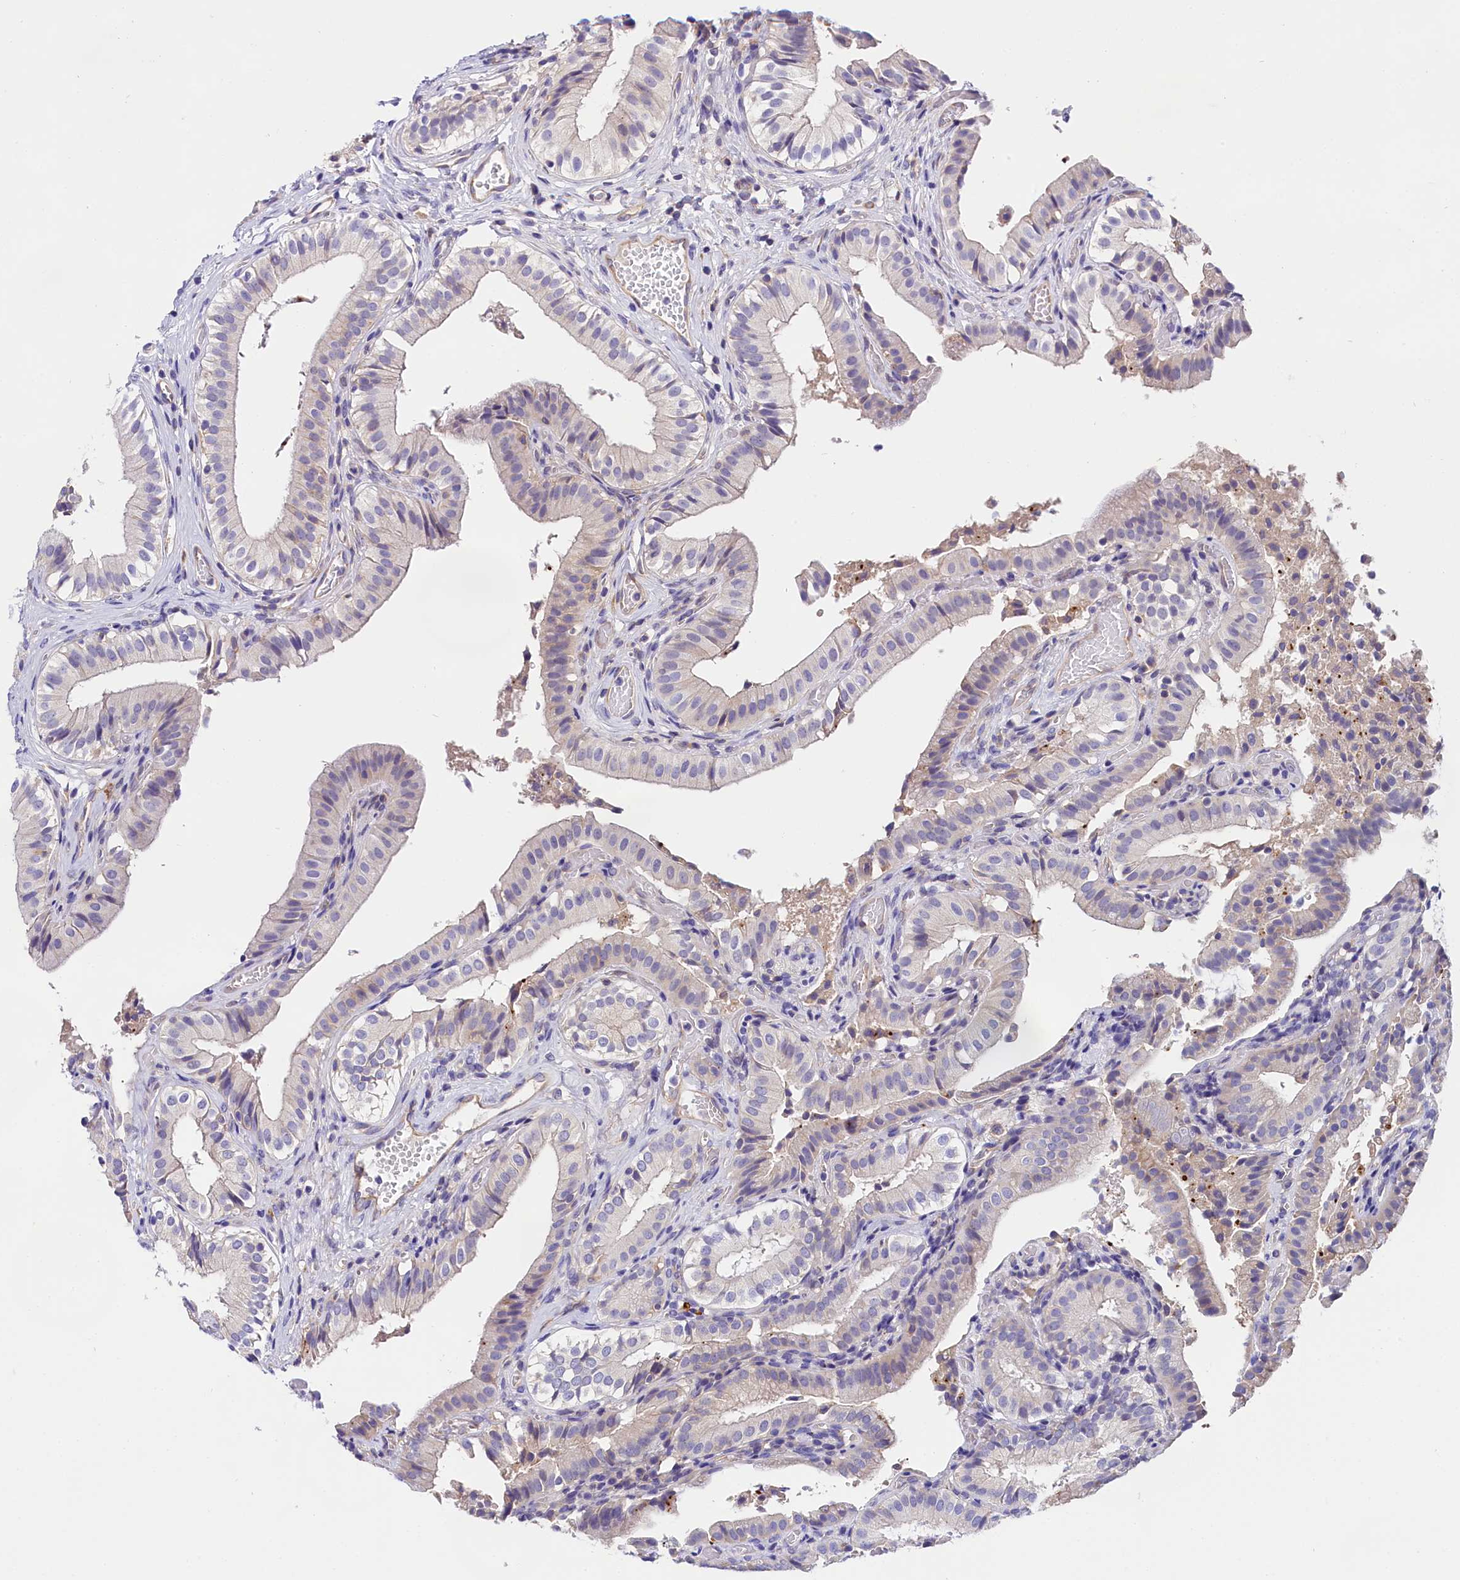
{"staining": {"intensity": "weak", "quantity": "<25%", "location": "cytoplasmic/membranous"}, "tissue": "gallbladder", "cell_type": "Glandular cells", "image_type": "normal", "snomed": [{"axis": "morphology", "description": "Normal tissue, NOS"}, {"axis": "topography", "description": "Gallbladder"}], "caption": "The photomicrograph reveals no significant expression in glandular cells of gallbladder. Brightfield microscopy of IHC stained with DAB (brown) and hematoxylin (blue), captured at high magnification.", "gene": "OAS3", "patient": {"sex": "female", "age": 47}}